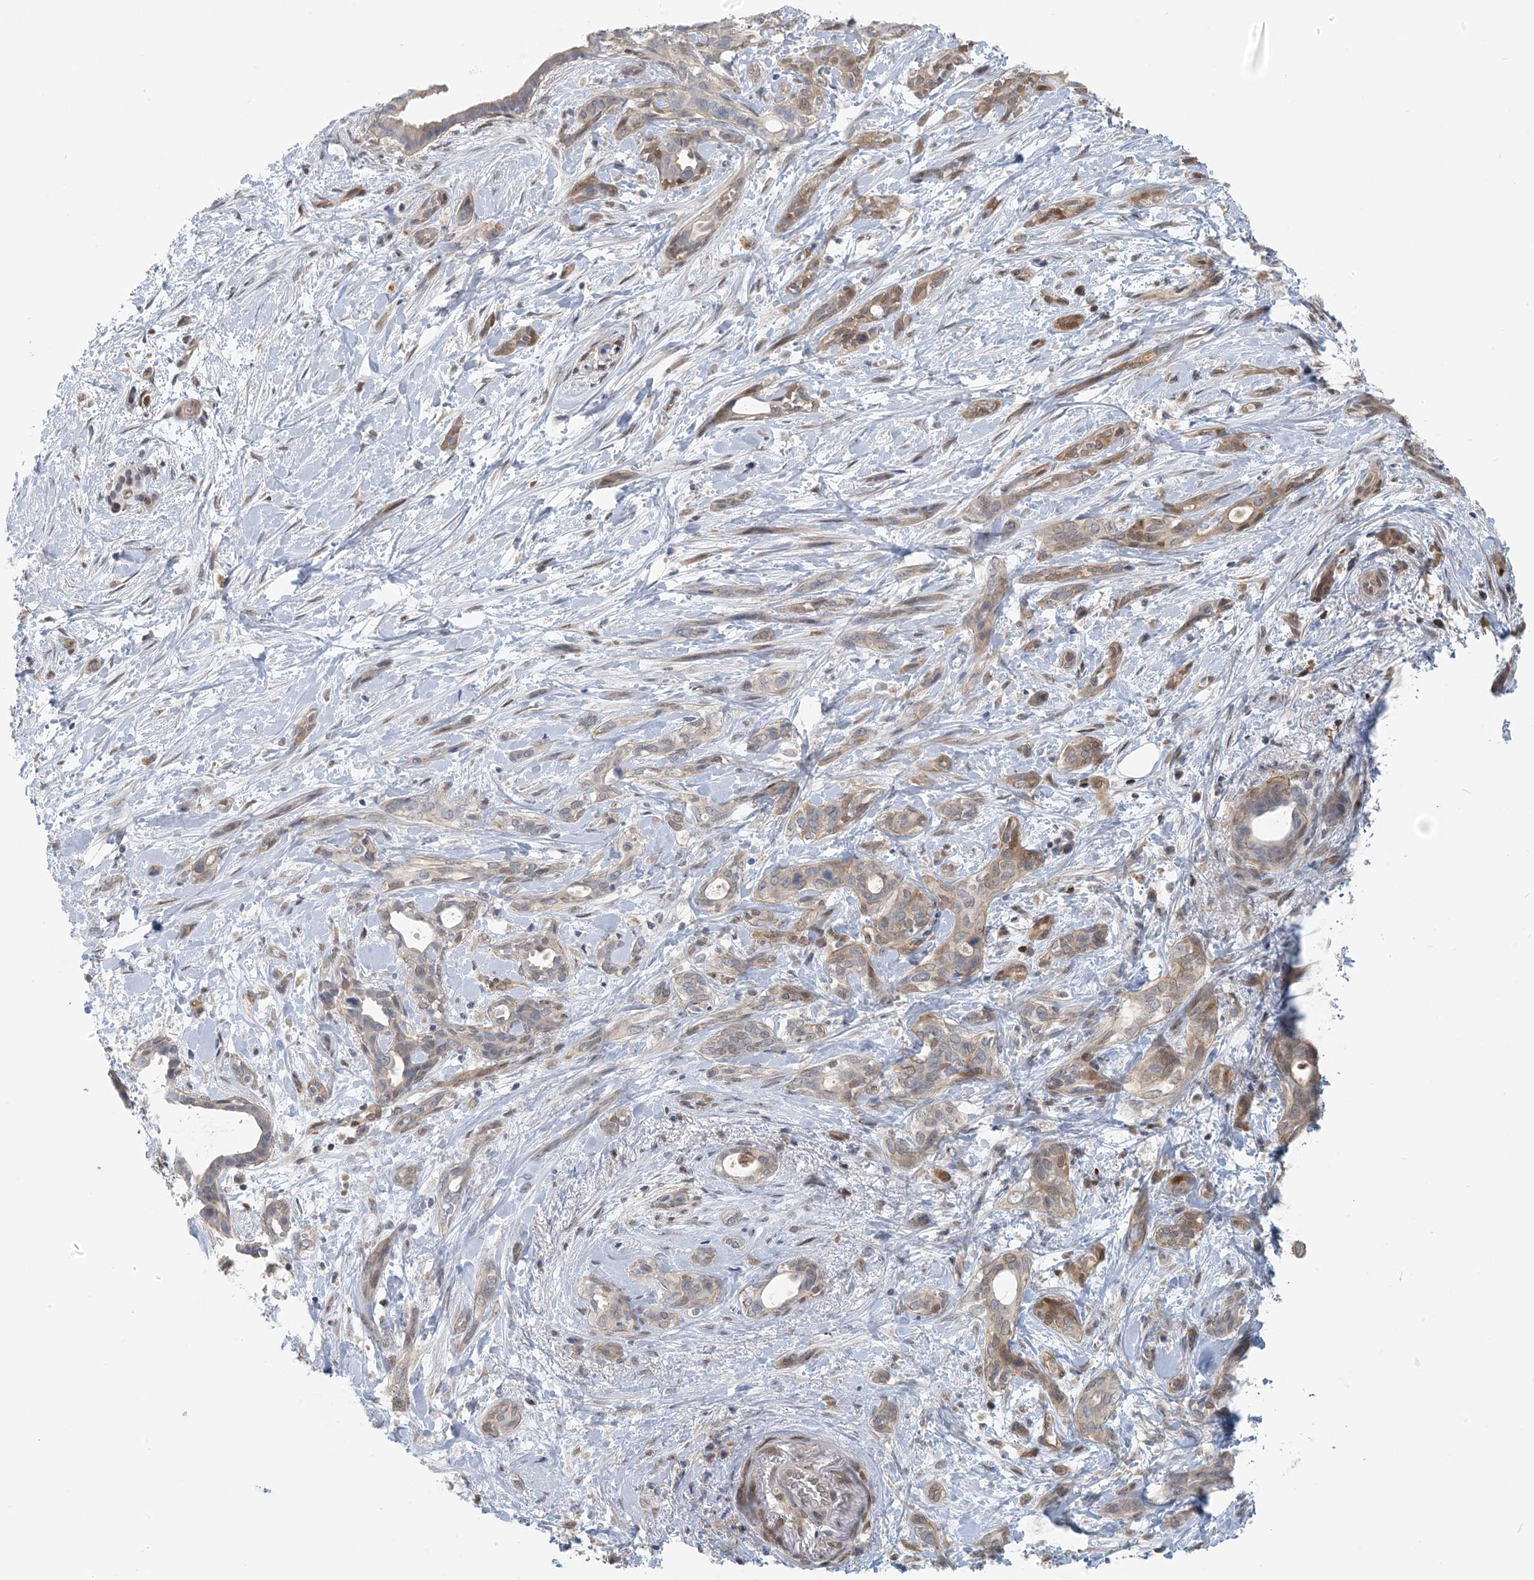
{"staining": {"intensity": "moderate", "quantity": "<25%", "location": "cytoplasmic/membranous"}, "tissue": "pancreatic cancer", "cell_type": "Tumor cells", "image_type": "cancer", "snomed": [{"axis": "morphology", "description": "Normal tissue, NOS"}, {"axis": "morphology", "description": "Adenocarcinoma, NOS"}, {"axis": "topography", "description": "Pancreas"}, {"axis": "topography", "description": "Peripheral nerve tissue"}], "caption": "Adenocarcinoma (pancreatic) tissue reveals moderate cytoplasmic/membranous positivity in approximately <25% of tumor cells", "gene": "ZC3H12A", "patient": {"sex": "female", "age": 63}}